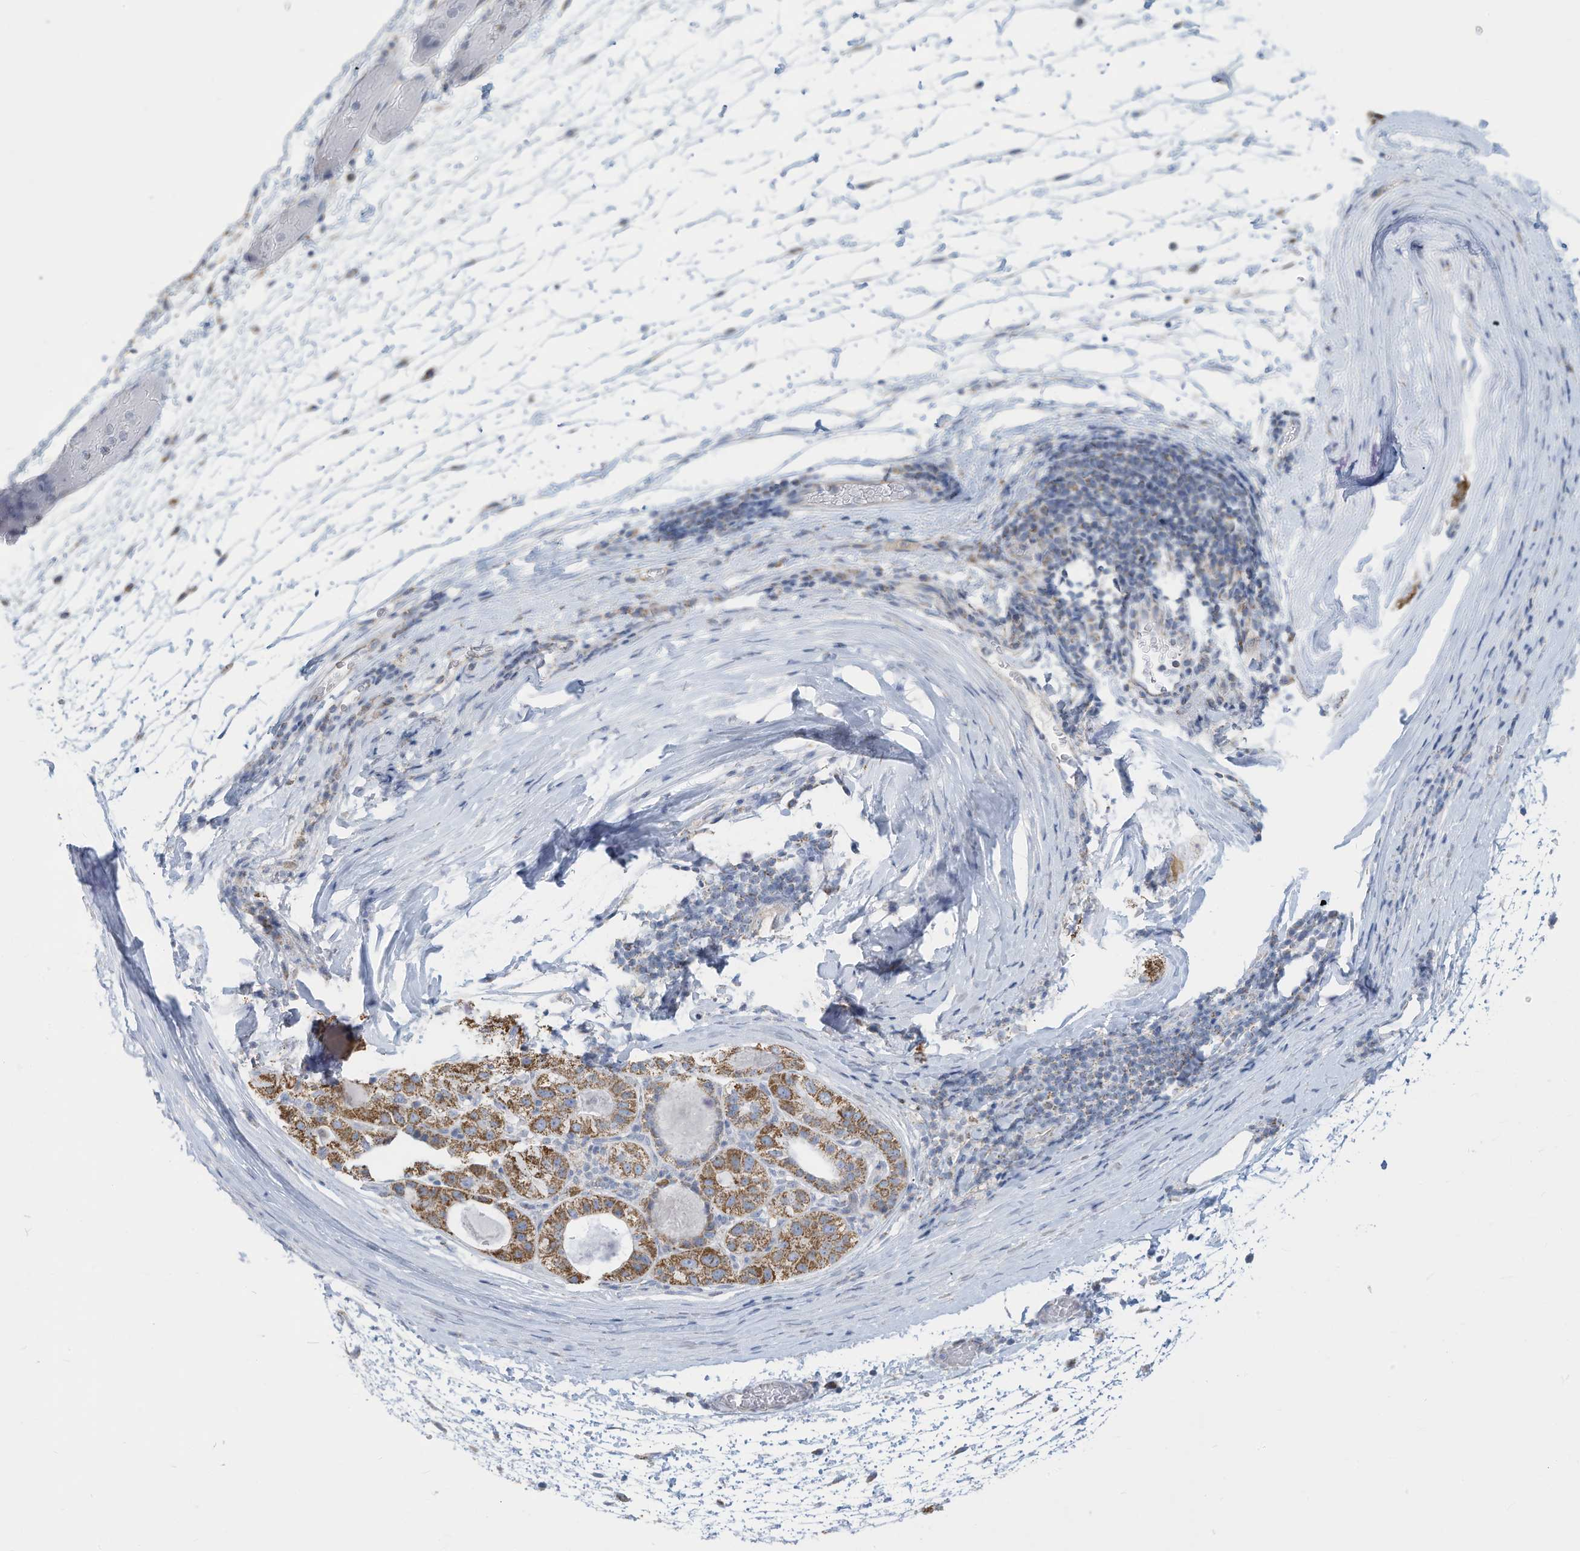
{"staining": {"intensity": "moderate", "quantity": ">75%", "location": "cytoplasmic/membranous"}, "tissue": "liver cancer", "cell_type": "Tumor cells", "image_type": "cancer", "snomed": [{"axis": "morphology", "description": "Carcinoma, Hepatocellular, NOS"}, {"axis": "topography", "description": "Liver"}], "caption": "Tumor cells show medium levels of moderate cytoplasmic/membranous staining in approximately >75% of cells in human liver hepatocellular carcinoma.", "gene": "NLN", "patient": {"sex": "male", "age": 80}}